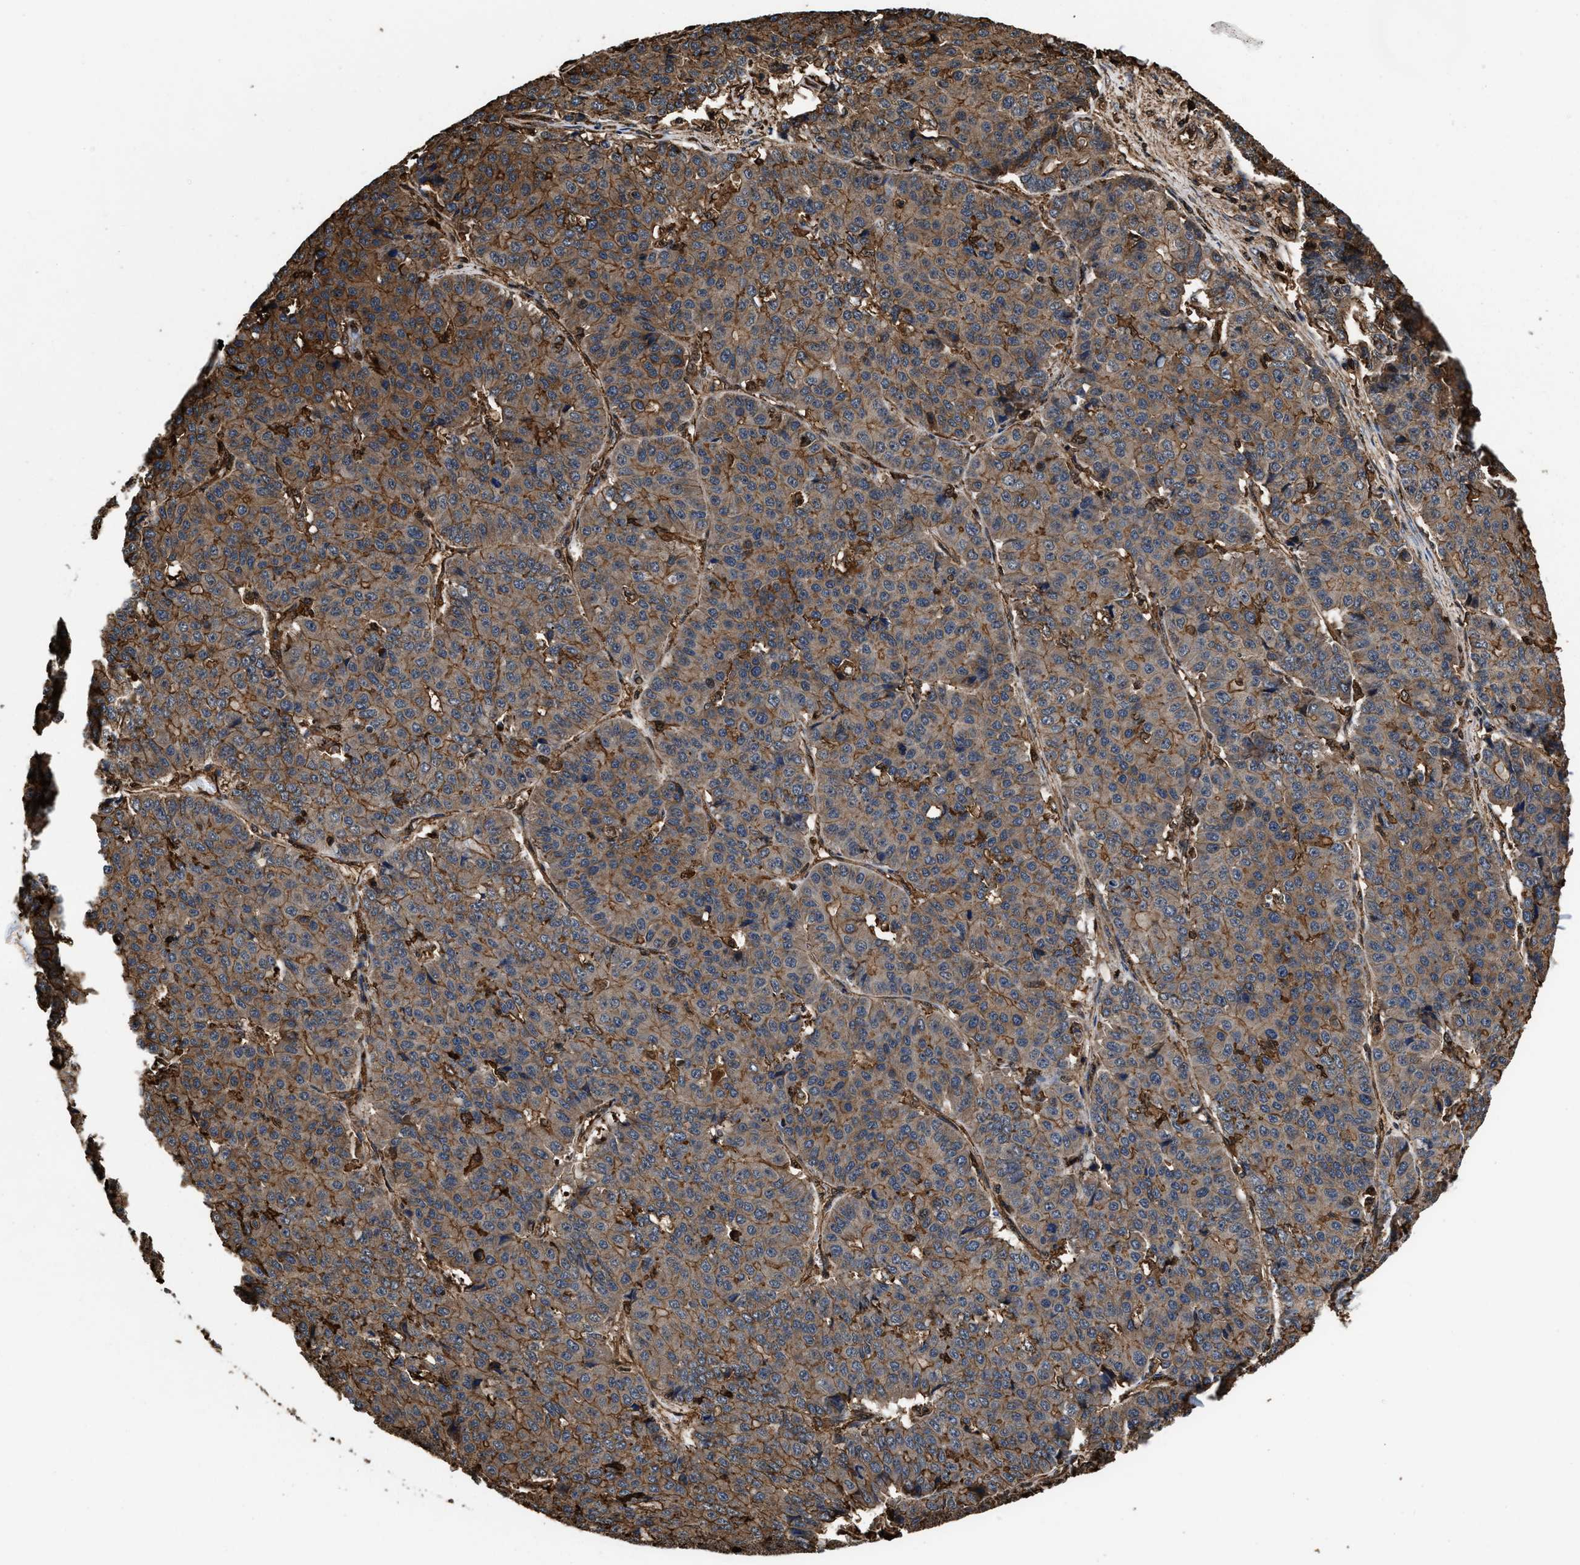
{"staining": {"intensity": "moderate", "quantity": ">75%", "location": "cytoplasmic/membranous"}, "tissue": "pancreatic cancer", "cell_type": "Tumor cells", "image_type": "cancer", "snomed": [{"axis": "morphology", "description": "Adenocarcinoma, NOS"}, {"axis": "topography", "description": "Pancreas"}], "caption": "A micrograph of adenocarcinoma (pancreatic) stained for a protein shows moderate cytoplasmic/membranous brown staining in tumor cells. The staining is performed using DAB (3,3'-diaminobenzidine) brown chromogen to label protein expression. The nuclei are counter-stained blue using hematoxylin.", "gene": "KBTBD2", "patient": {"sex": "male", "age": 50}}